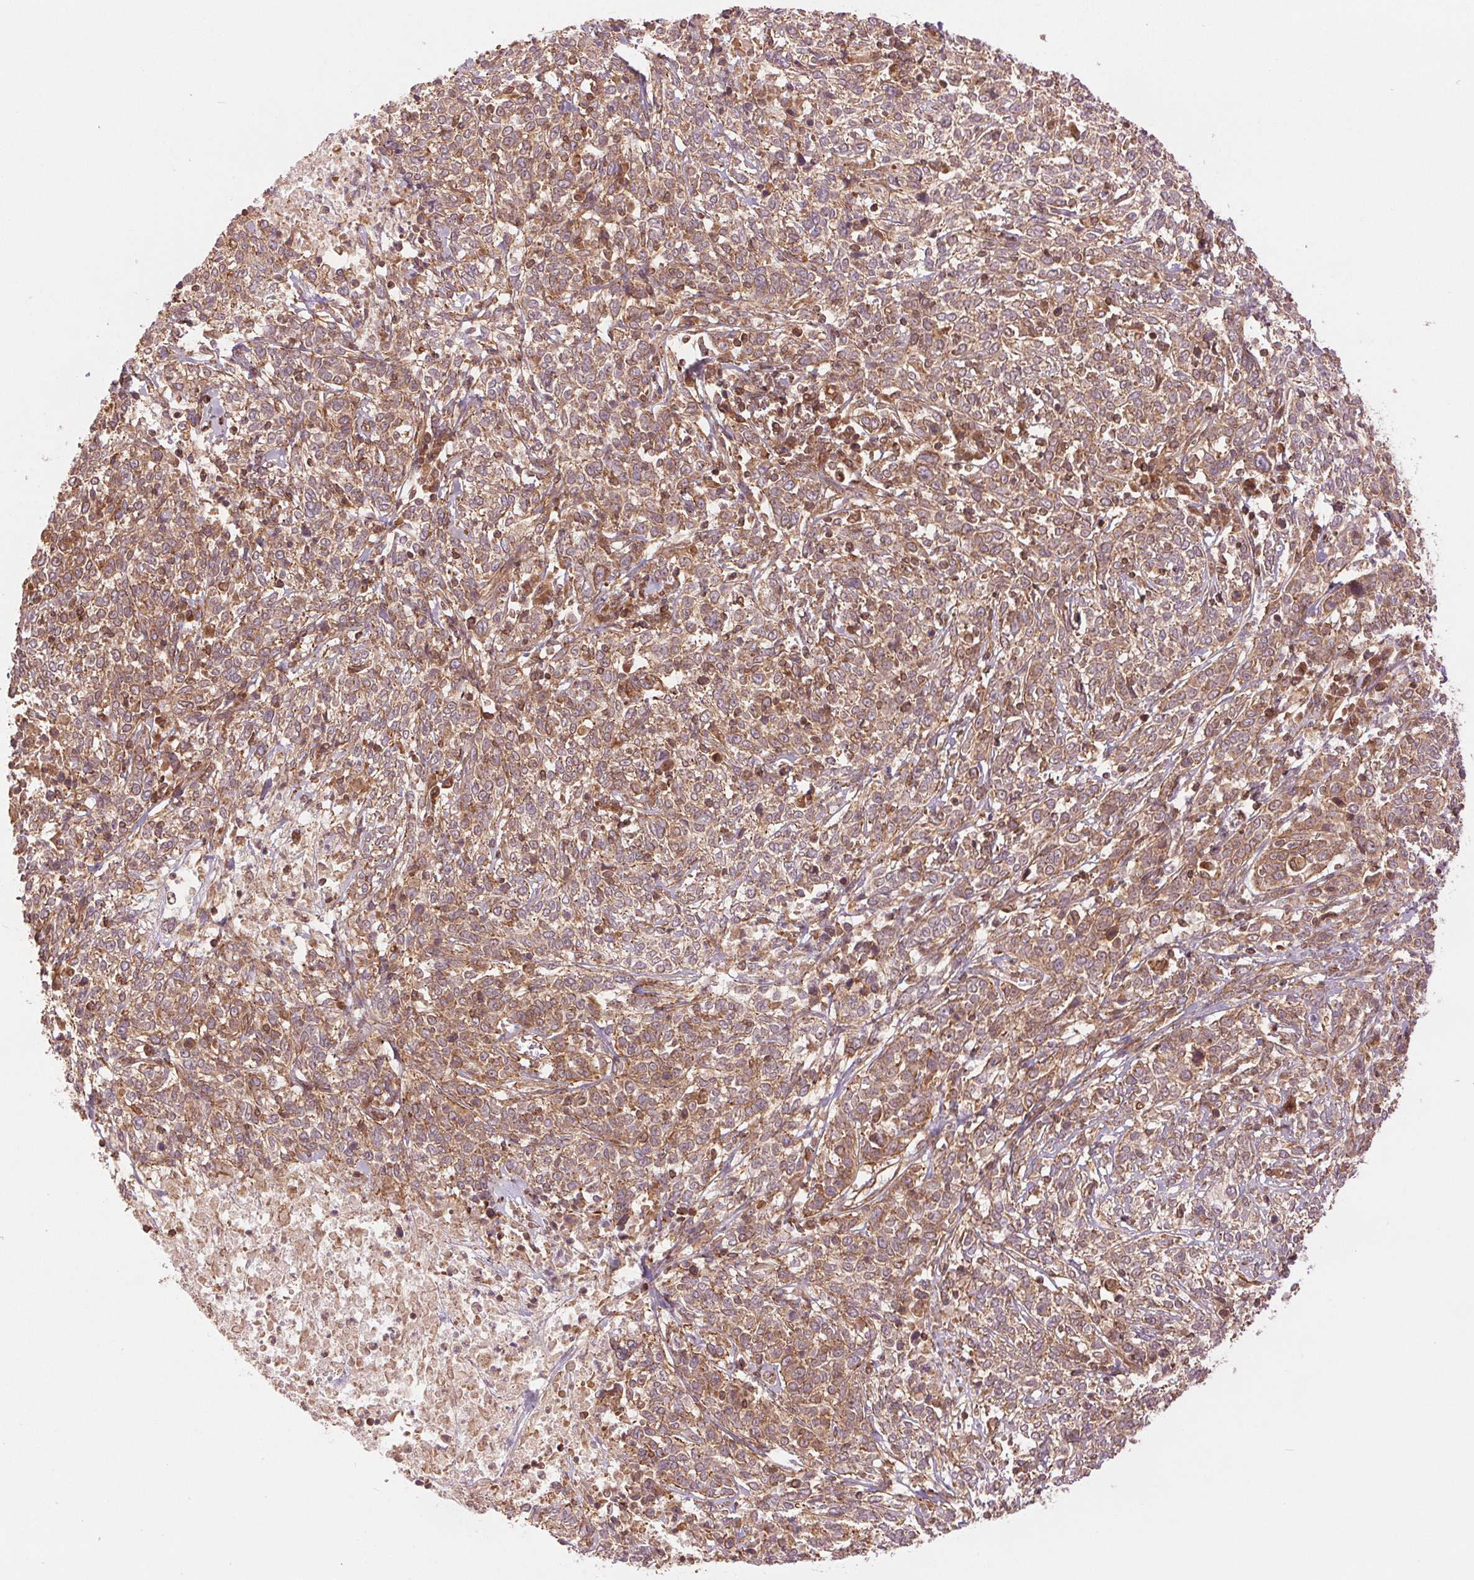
{"staining": {"intensity": "moderate", "quantity": ">75%", "location": "cytoplasmic/membranous"}, "tissue": "cervical cancer", "cell_type": "Tumor cells", "image_type": "cancer", "snomed": [{"axis": "morphology", "description": "Squamous cell carcinoma, NOS"}, {"axis": "topography", "description": "Cervix"}], "caption": "This is a histology image of immunohistochemistry (IHC) staining of squamous cell carcinoma (cervical), which shows moderate staining in the cytoplasmic/membranous of tumor cells.", "gene": "STARD7", "patient": {"sex": "female", "age": 46}}